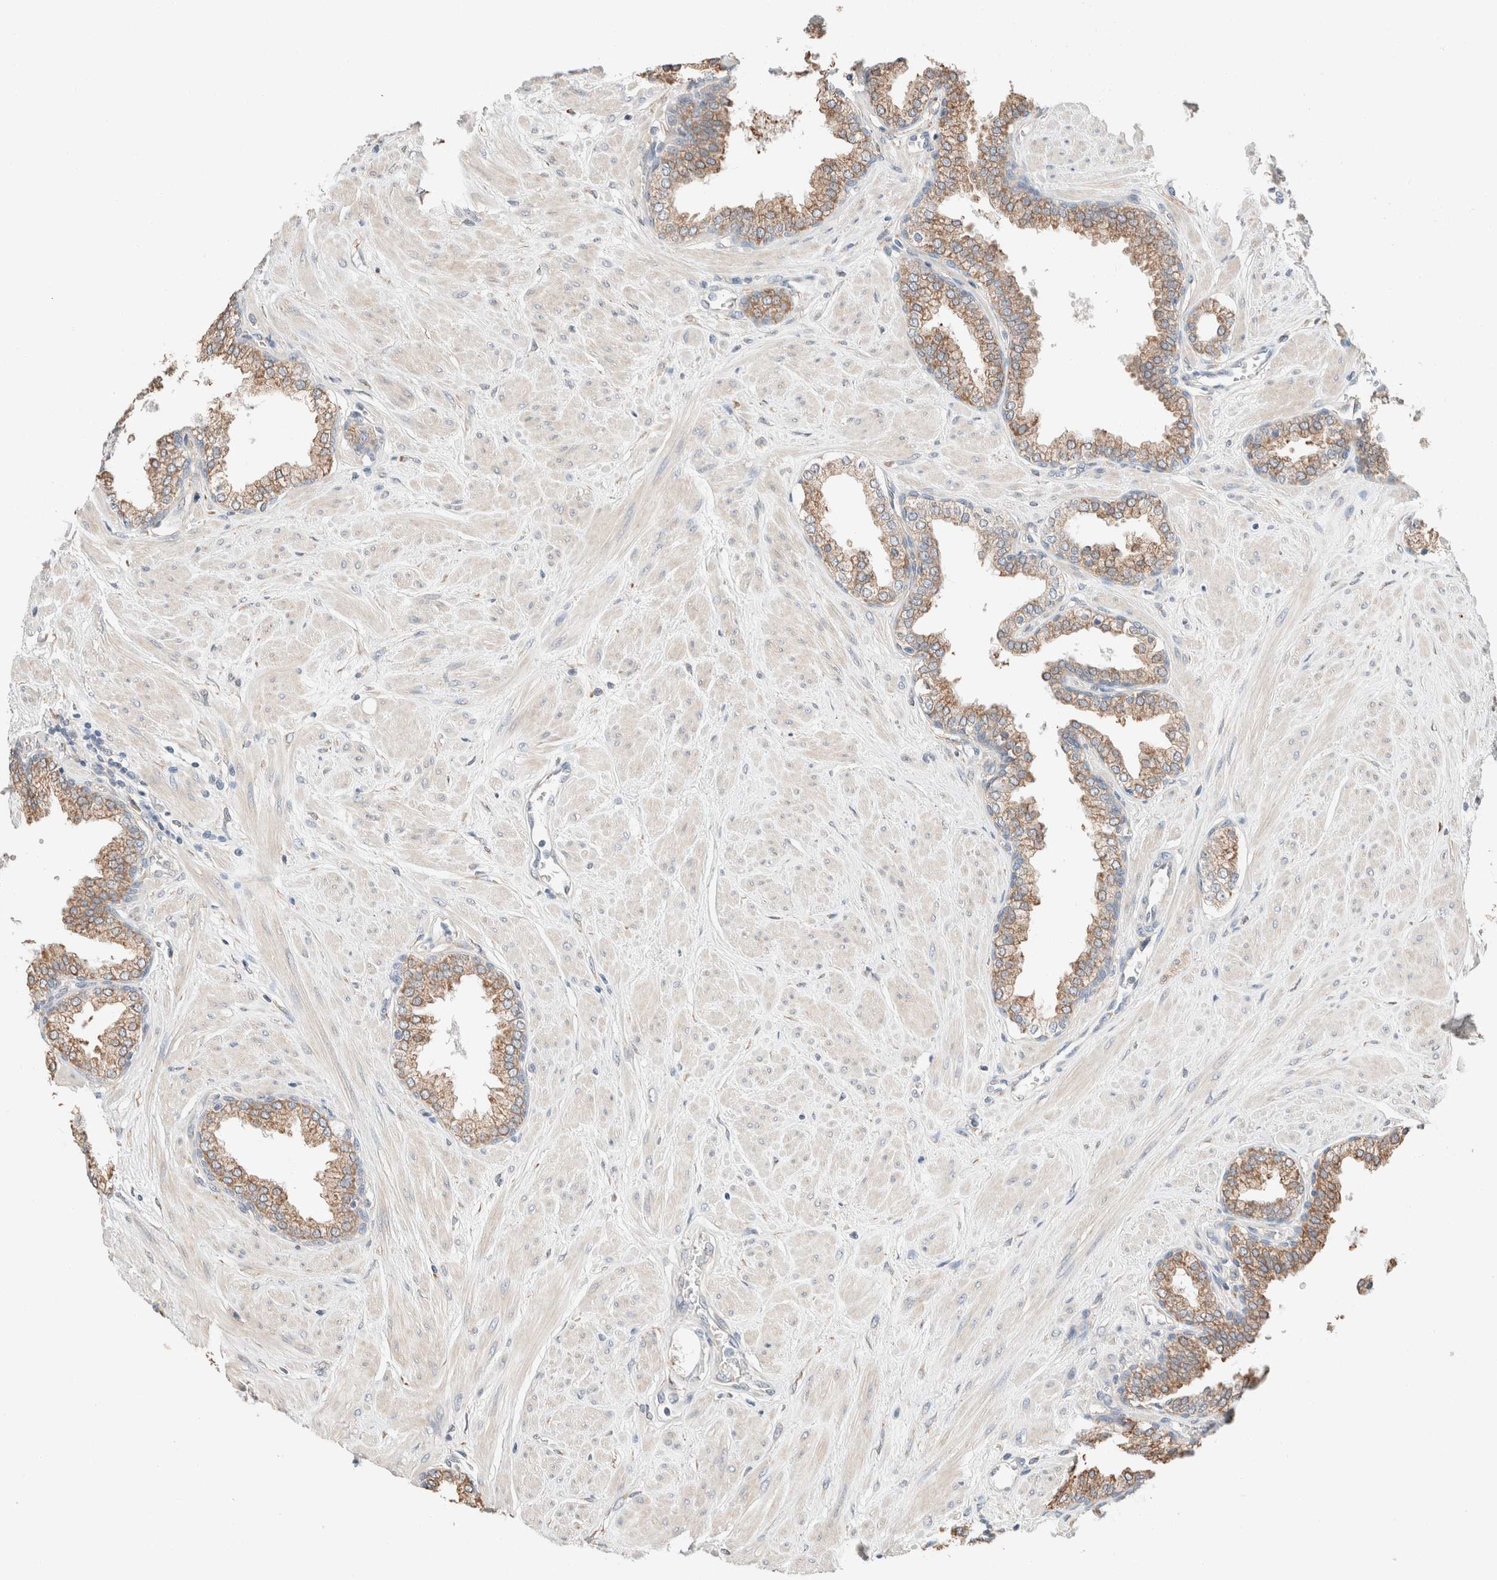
{"staining": {"intensity": "moderate", "quantity": "25%-75%", "location": "cytoplasmic/membranous"}, "tissue": "prostate", "cell_type": "Glandular cells", "image_type": "normal", "snomed": [{"axis": "morphology", "description": "Normal tissue, NOS"}, {"axis": "topography", "description": "Prostate"}], "caption": "An immunohistochemistry (IHC) photomicrograph of normal tissue is shown. Protein staining in brown labels moderate cytoplasmic/membranous positivity in prostate within glandular cells.", "gene": "PCM1", "patient": {"sex": "male", "age": 51}}